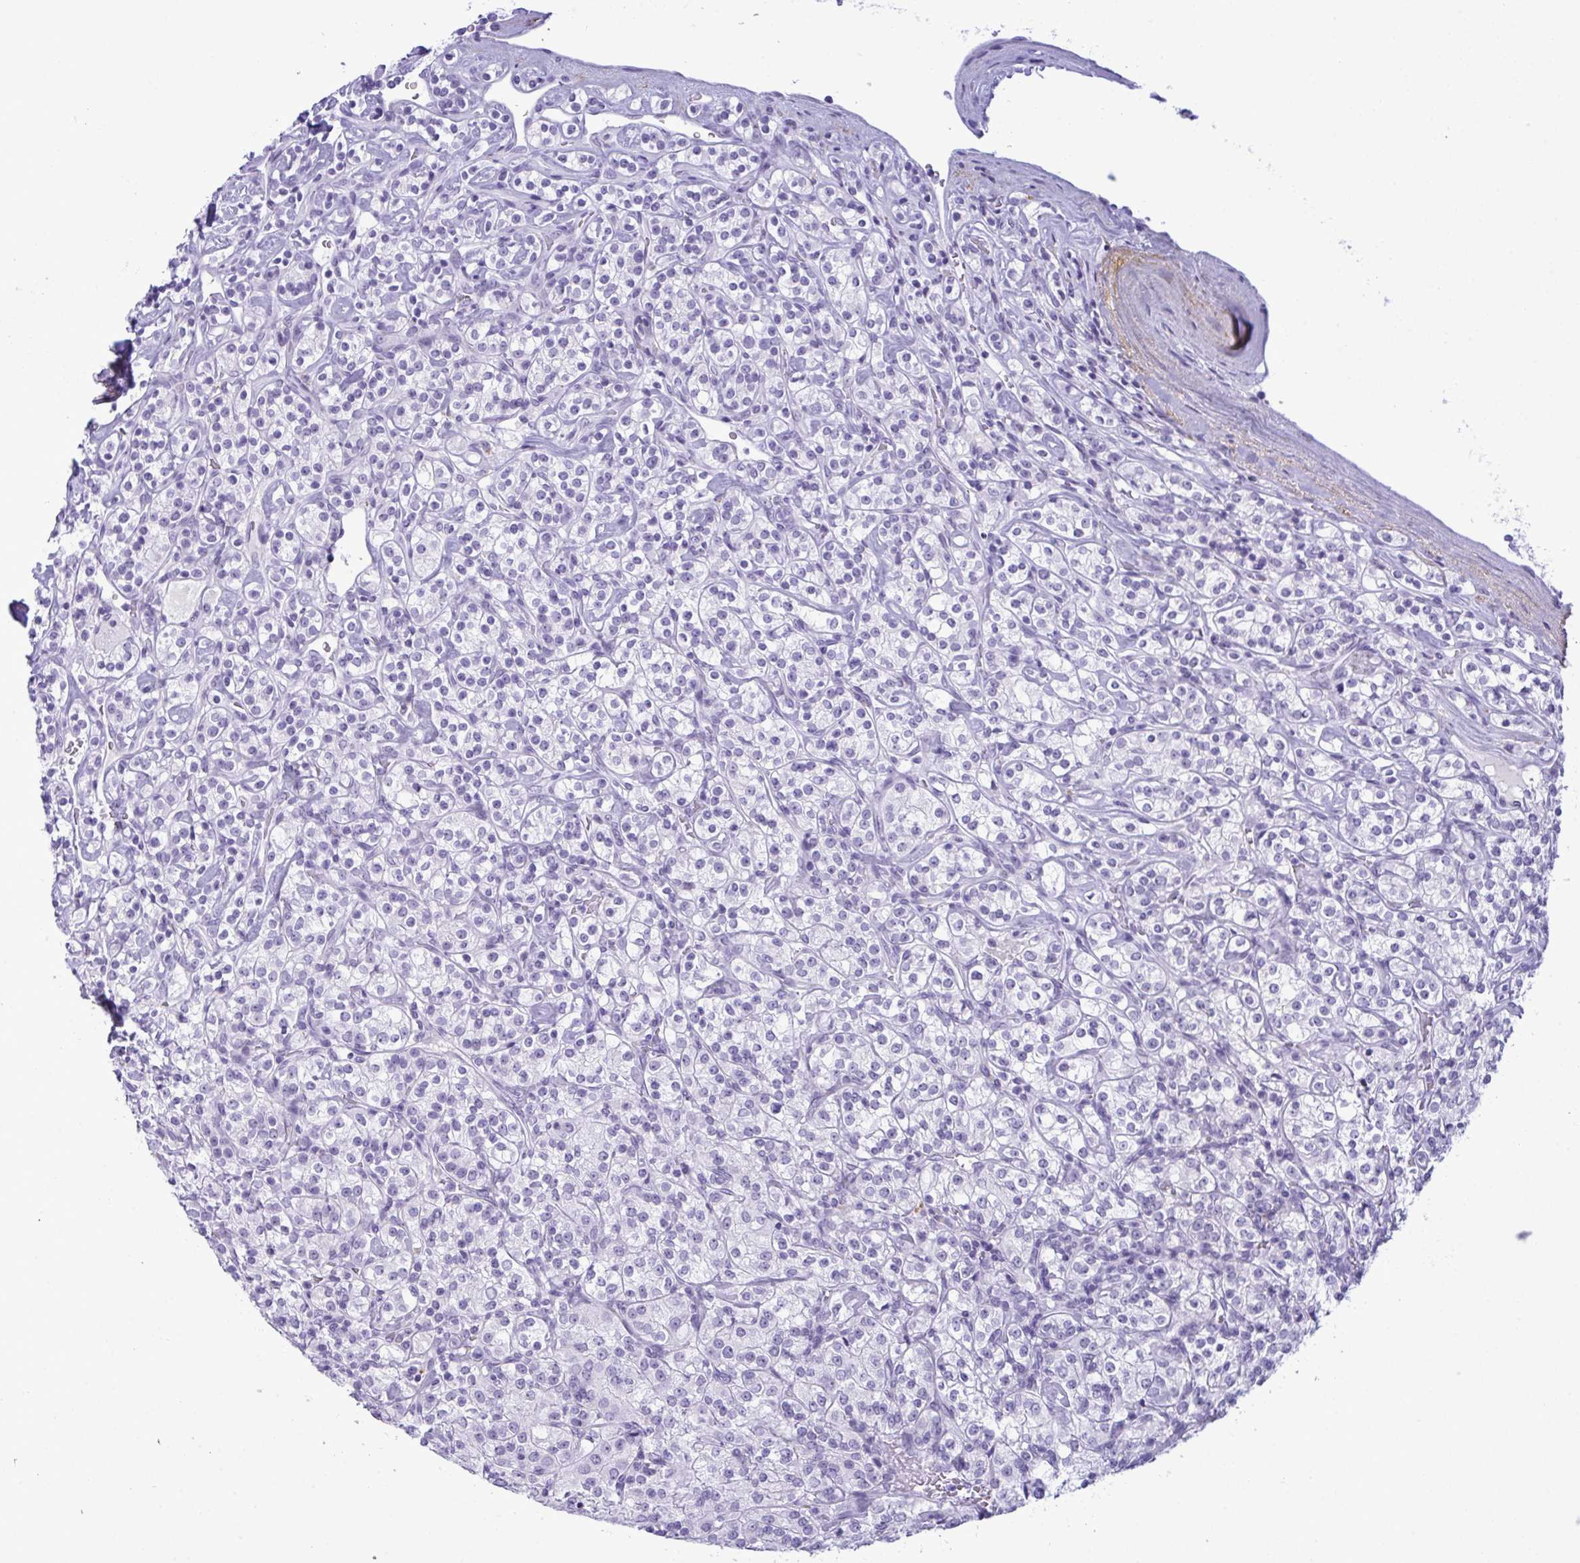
{"staining": {"intensity": "negative", "quantity": "none", "location": "none"}, "tissue": "renal cancer", "cell_type": "Tumor cells", "image_type": "cancer", "snomed": [{"axis": "morphology", "description": "Adenocarcinoma, NOS"}, {"axis": "topography", "description": "Kidney"}], "caption": "Immunohistochemistry (IHC) photomicrograph of human renal cancer stained for a protein (brown), which reveals no positivity in tumor cells.", "gene": "ELN", "patient": {"sex": "male", "age": 77}}